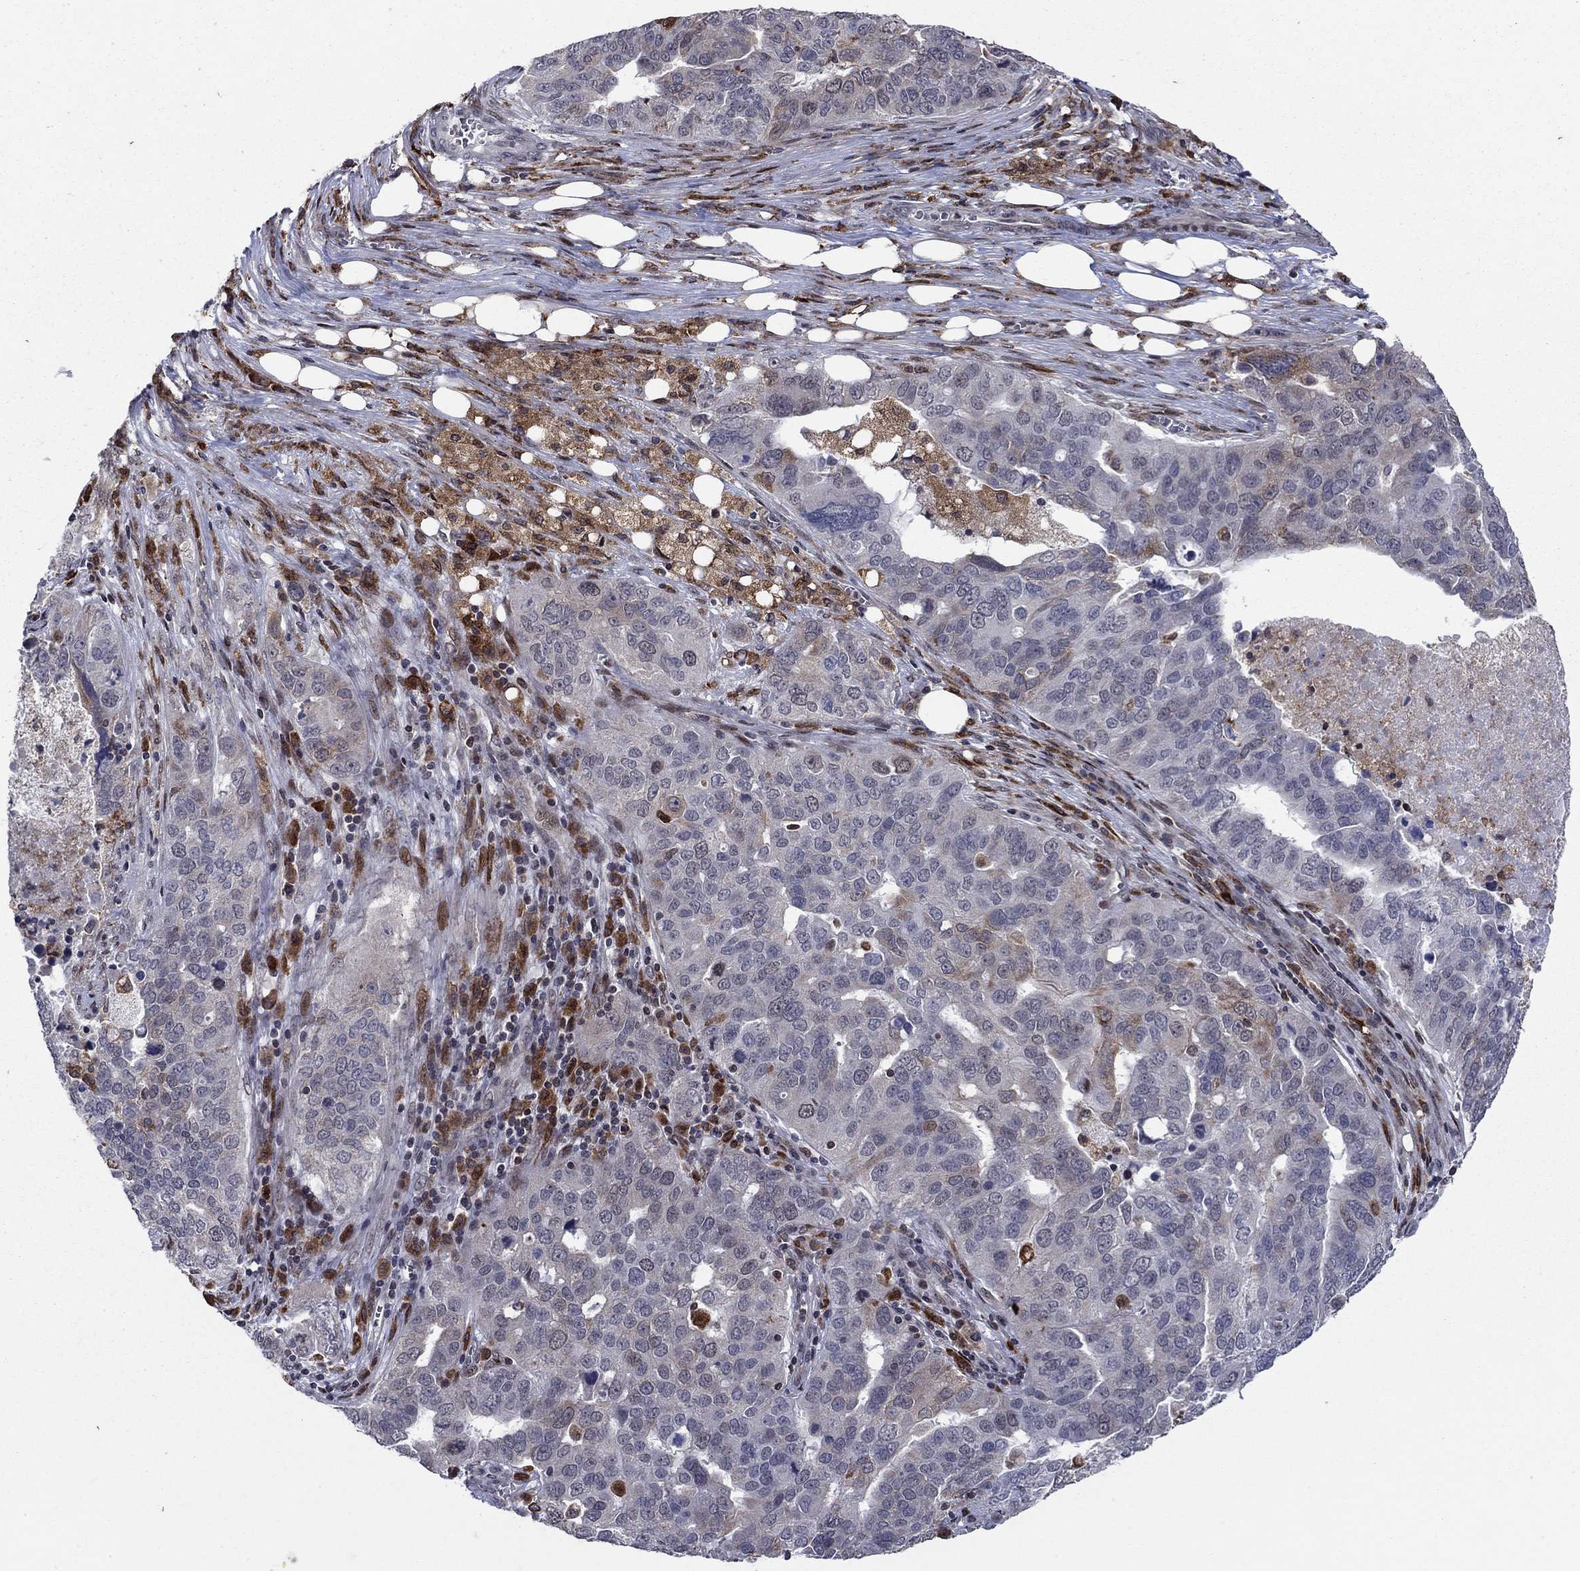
{"staining": {"intensity": "moderate", "quantity": "<25%", "location": "cytoplasmic/membranous"}, "tissue": "ovarian cancer", "cell_type": "Tumor cells", "image_type": "cancer", "snomed": [{"axis": "morphology", "description": "Carcinoma, endometroid"}, {"axis": "topography", "description": "Soft tissue"}, {"axis": "topography", "description": "Ovary"}], "caption": "High-magnification brightfield microscopy of ovarian cancer stained with DAB (3,3'-diaminobenzidine) (brown) and counterstained with hematoxylin (blue). tumor cells exhibit moderate cytoplasmic/membranous staining is present in approximately<25% of cells.", "gene": "DHRS7", "patient": {"sex": "female", "age": 52}}